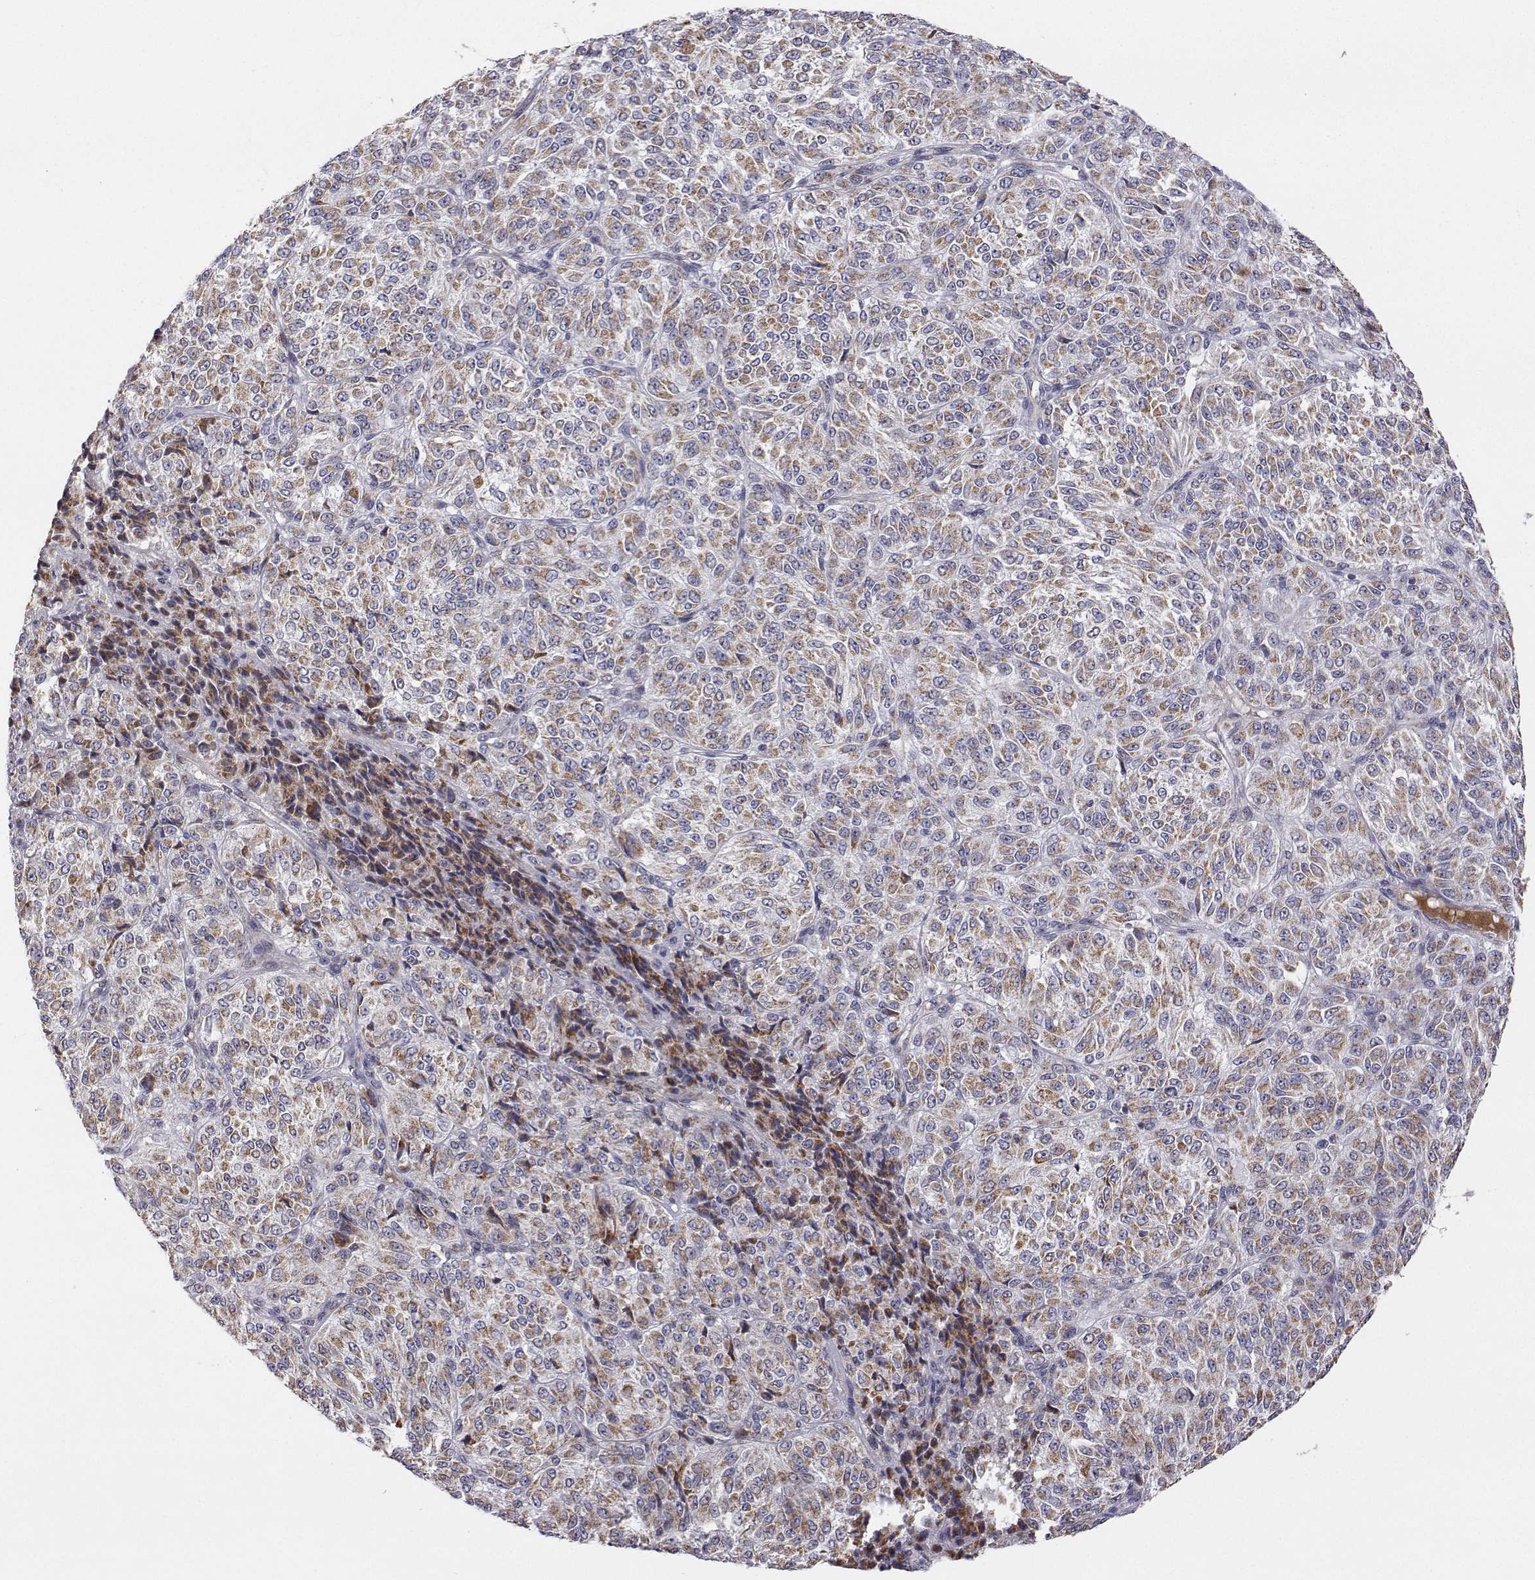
{"staining": {"intensity": "weak", "quantity": ">75%", "location": "cytoplasmic/membranous"}, "tissue": "melanoma", "cell_type": "Tumor cells", "image_type": "cancer", "snomed": [{"axis": "morphology", "description": "Malignant melanoma, Metastatic site"}, {"axis": "topography", "description": "Brain"}], "caption": "Malignant melanoma (metastatic site) stained with immunohistochemistry (IHC) exhibits weak cytoplasmic/membranous positivity in approximately >75% of tumor cells.", "gene": "MRPL3", "patient": {"sex": "female", "age": 56}}